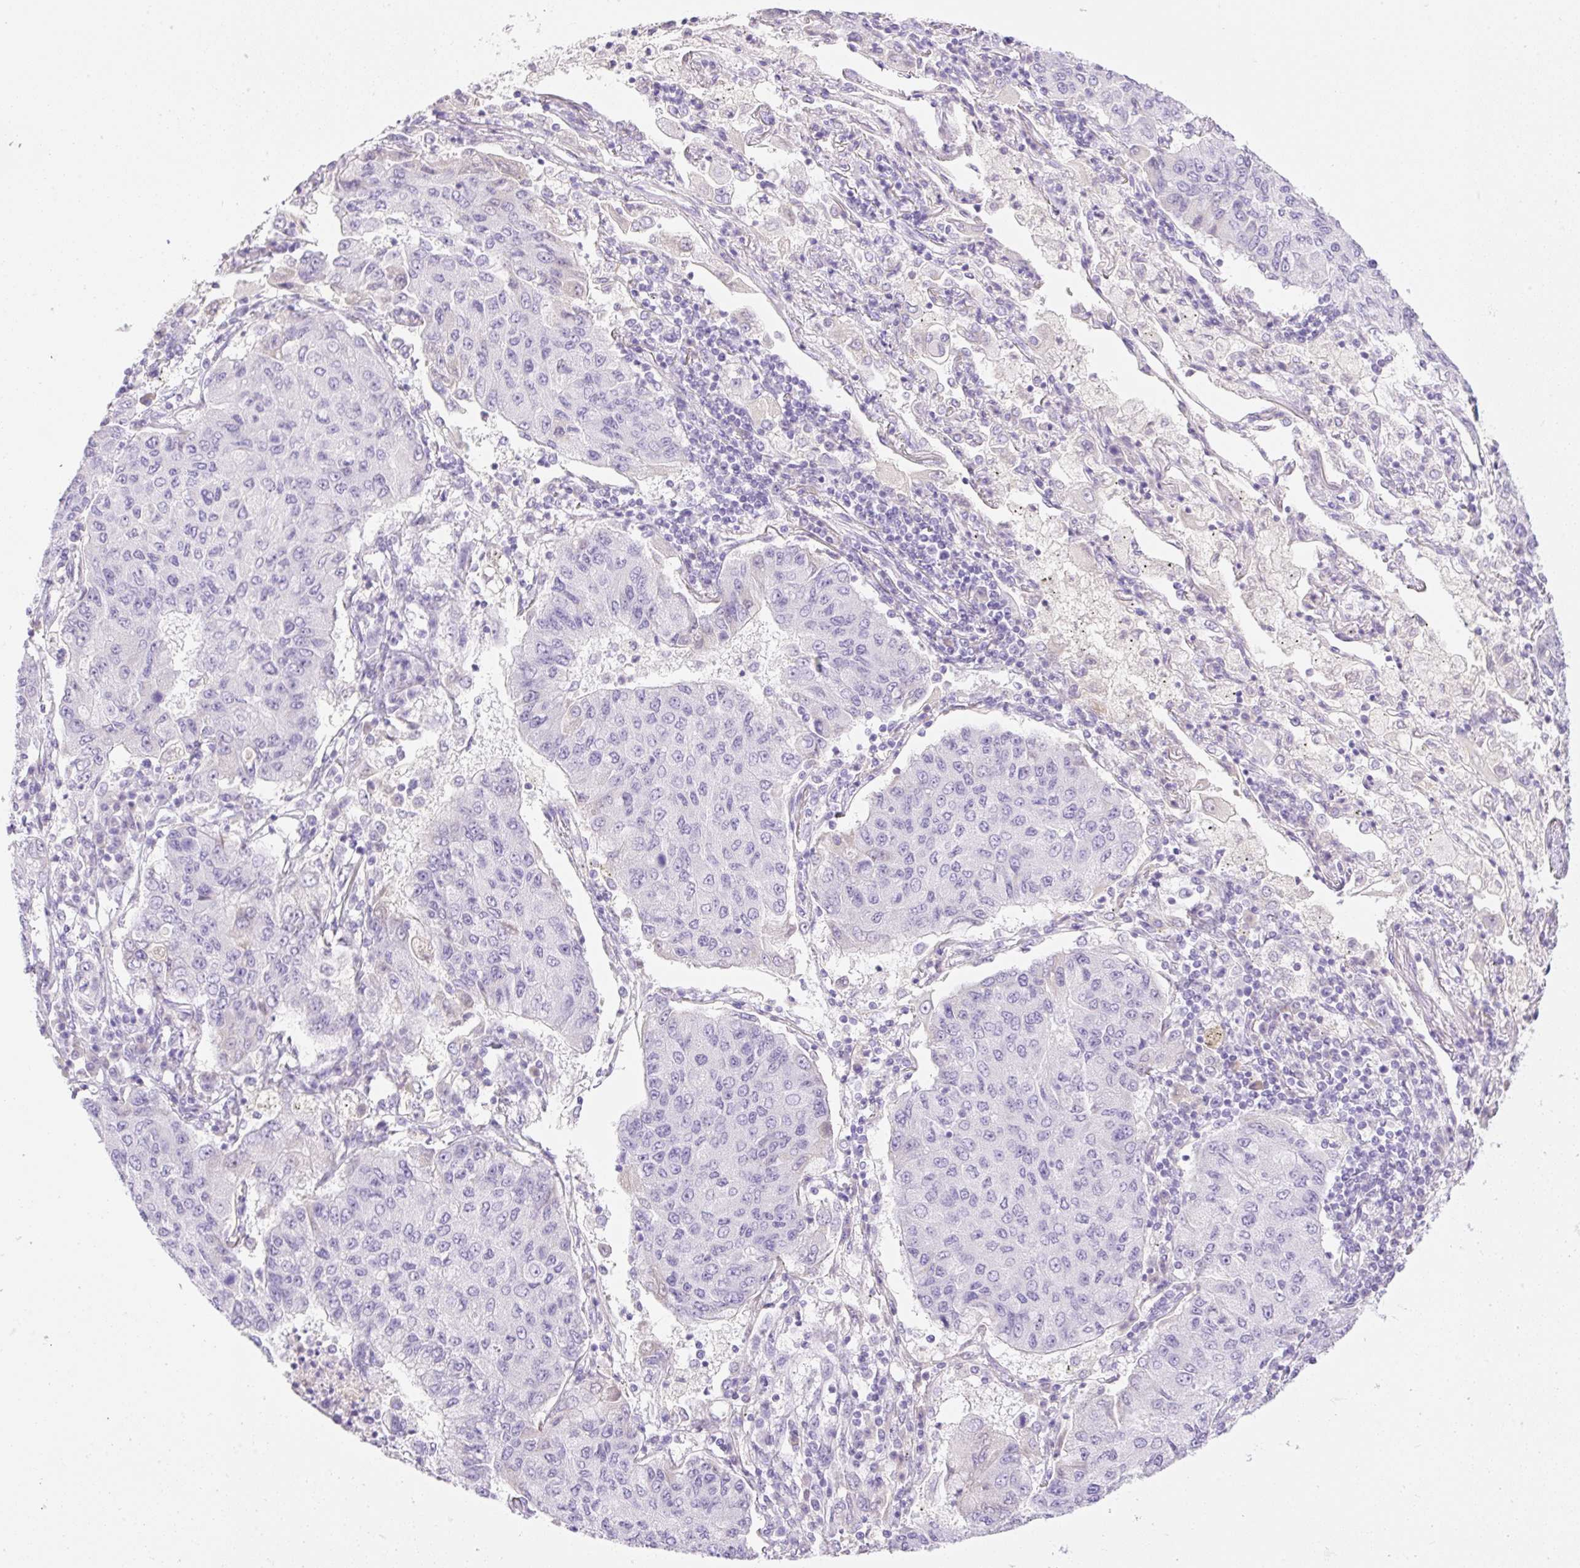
{"staining": {"intensity": "negative", "quantity": "none", "location": "none"}, "tissue": "lung cancer", "cell_type": "Tumor cells", "image_type": "cancer", "snomed": [{"axis": "morphology", "description": "Squamous cell carcinoma, NOS"}, {"axis": "topography", "description": "Lung"}], "caption": "IHC micrograph of neoplastic tissue: human lung squamous cell carcinoma stained with DAB (3,3'-diaminobenzidine) displays no significant protein expression in tumor cells.", "gene": "PALM3", "patient": {"sex": "male", "age": 74}}